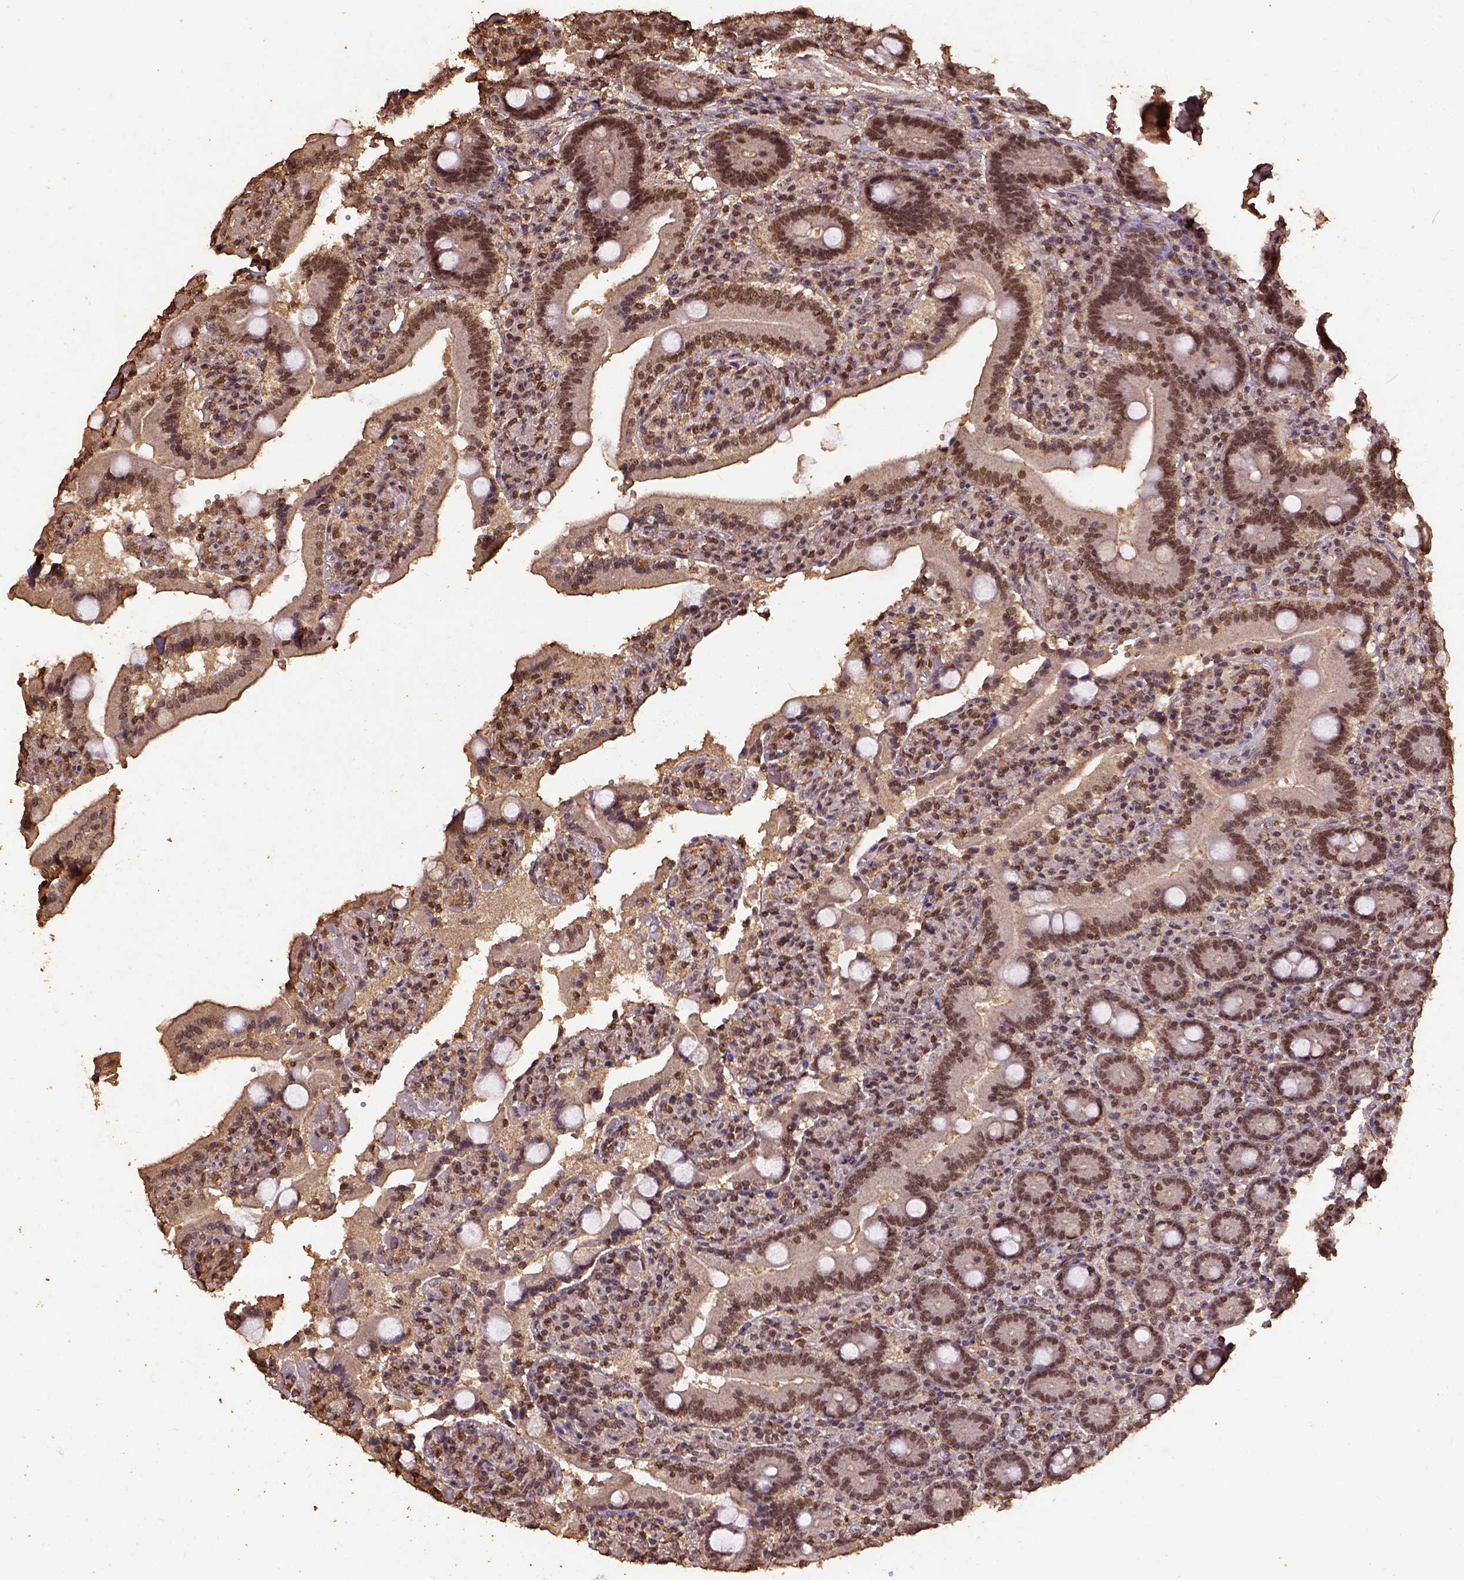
{"staining": {"intensity": "moderate", "quantity": ">75%", "location": "nuclear"}, "tissue": "duodenum", "cell_type": "Glandular cells", "image_type": "normal", "snomed": [{"axis": "morphology", "description": "Normal tissue, NOS"}, {"axis": "topography", "description": "Duodenum"}], "caption": "Immunohistochemical staining of benign human duodenum shows moderate nuclear protein expression in about >75% of glandular cells. (Brightfield microscopy of DAB IHC at high magnification).", "gene": "NACC1", "patient": {"sex": "female", "age": 62}}